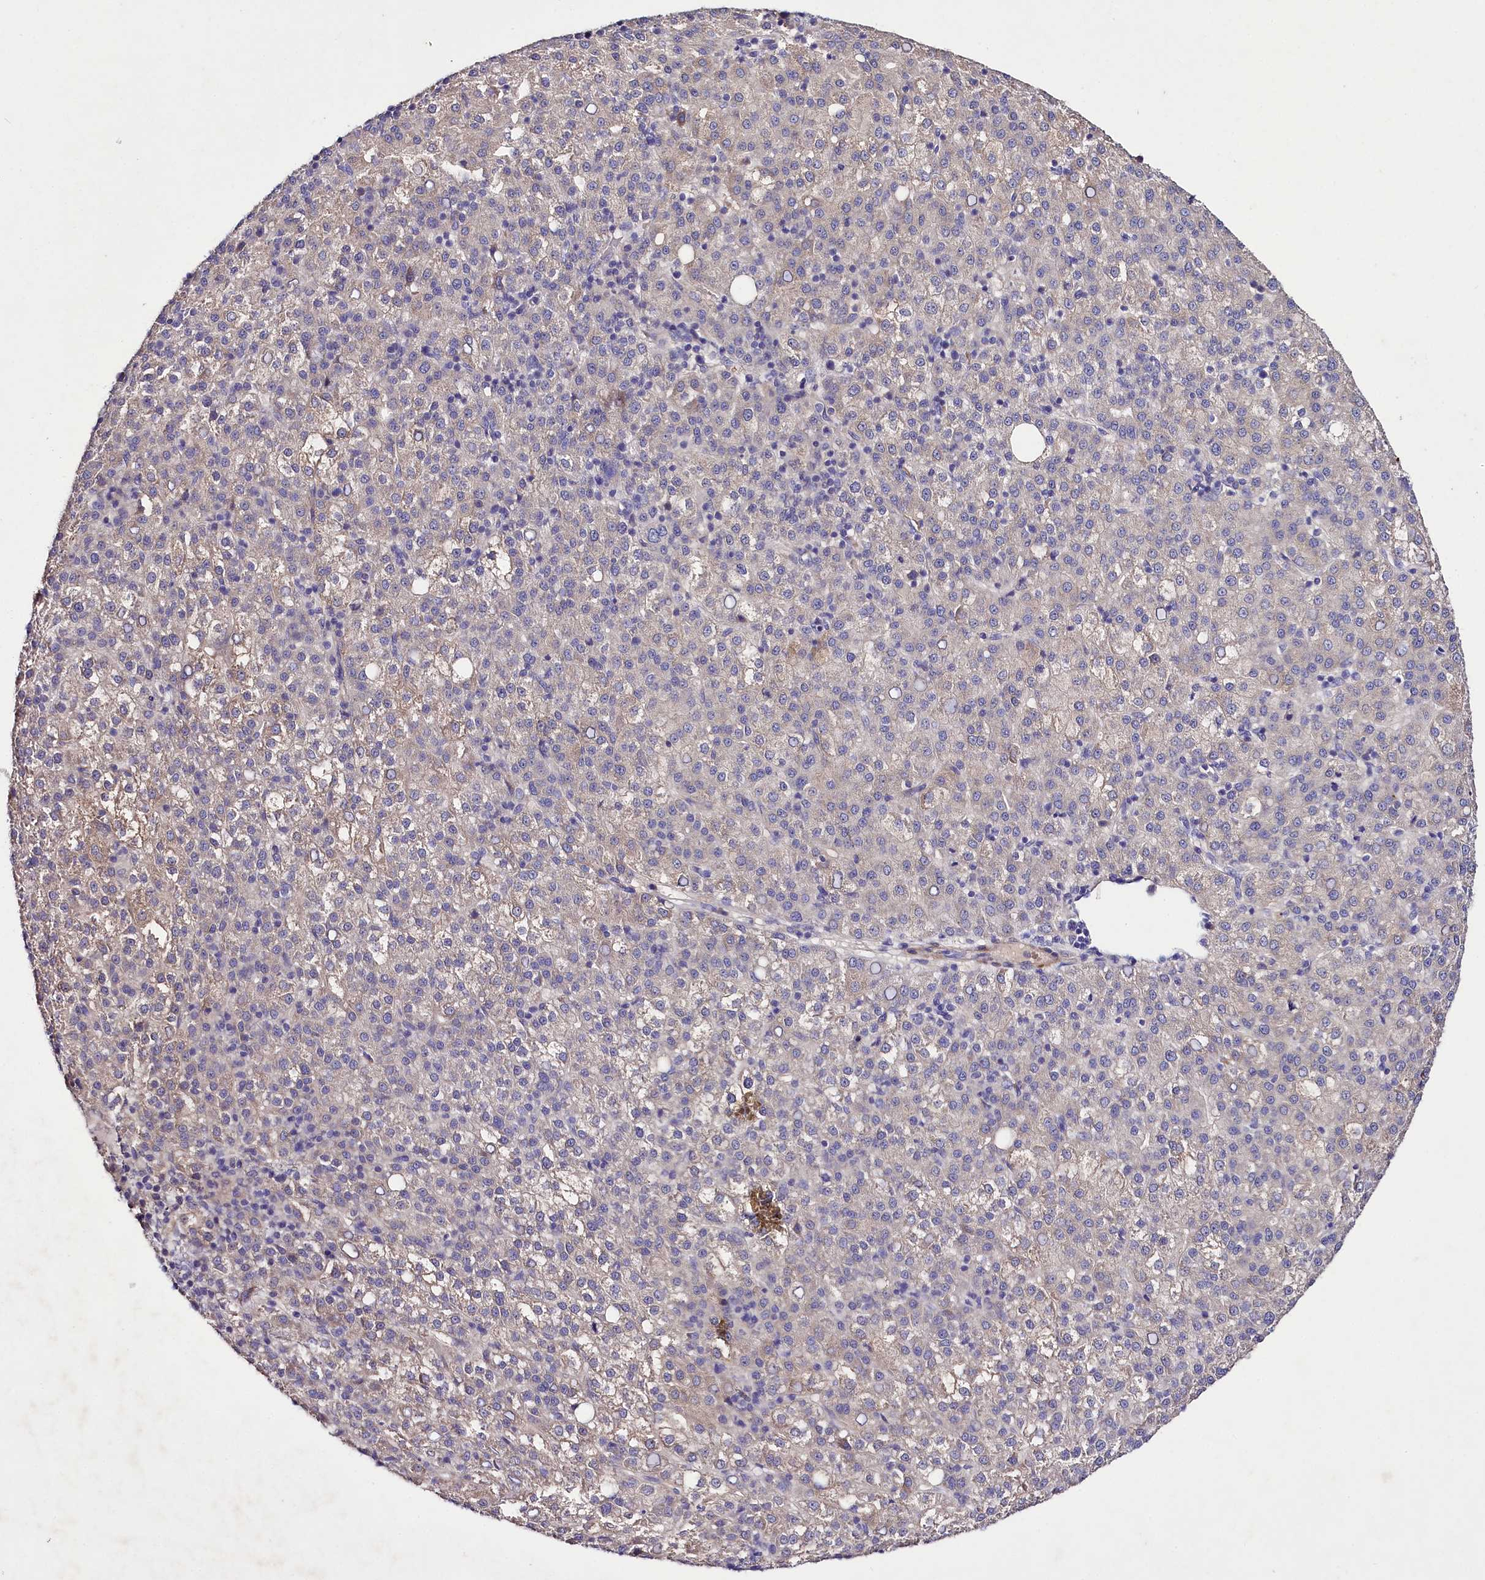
{"staining": {"intensity": "negative", "quantity": "none", "location": "none"}, "tissue": "liver cancer", "cell_type": "Tumor cells", "image_type": "cancer", "snomed": [{"axis": "morphology", "description": "Carcinoma, Hepatocellular, NOS"}, {"axis": "topography", "description": "Liver"}], "caption": "DAB (3,3'-diaminobenzidine) immunohistochemical staining of hepatocellular carcinoma (liver) reveals no significant staining in tumor cells.", "gene": "SLC7A1", "patient": {"sex": "female", "age": 58}}